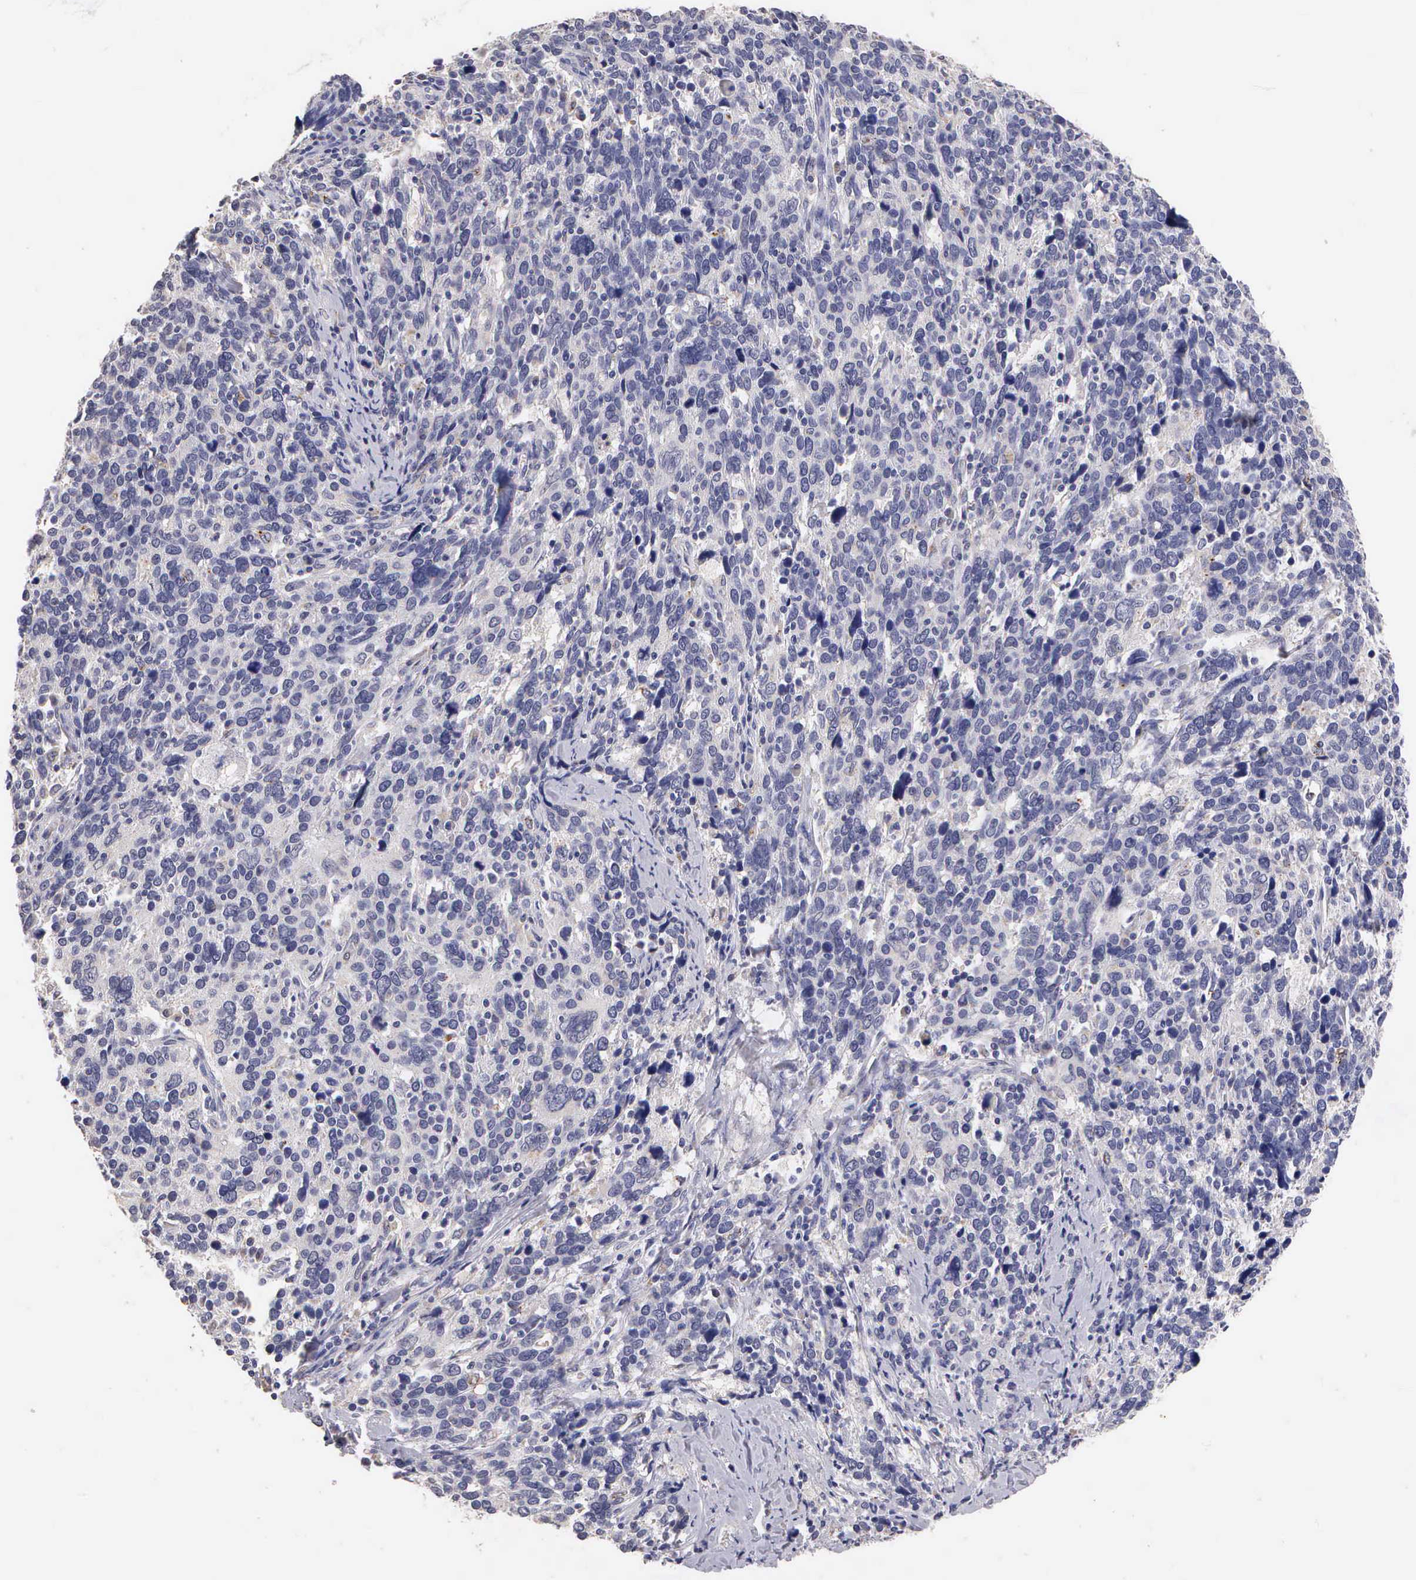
{"staining": {"intensity": "negative", "quantity": "none", "location": "none"}, "tissue": "cervical cancer", "cell_type": "Tumor cells", "image_type": "cancer", "snomed": [{"axis": "morphology", "description": "Squamous cell carcinoma, NOS"}, {"axis": "topography", "description": "Cervix"}], "caption": "Immunohistochemical staining of cervical cancer (squamous cell carcinoma) exhibits no significant positivity in tumor cells.", "gene": "ESR1", "patient": {"sex": "female", "age": 41}}